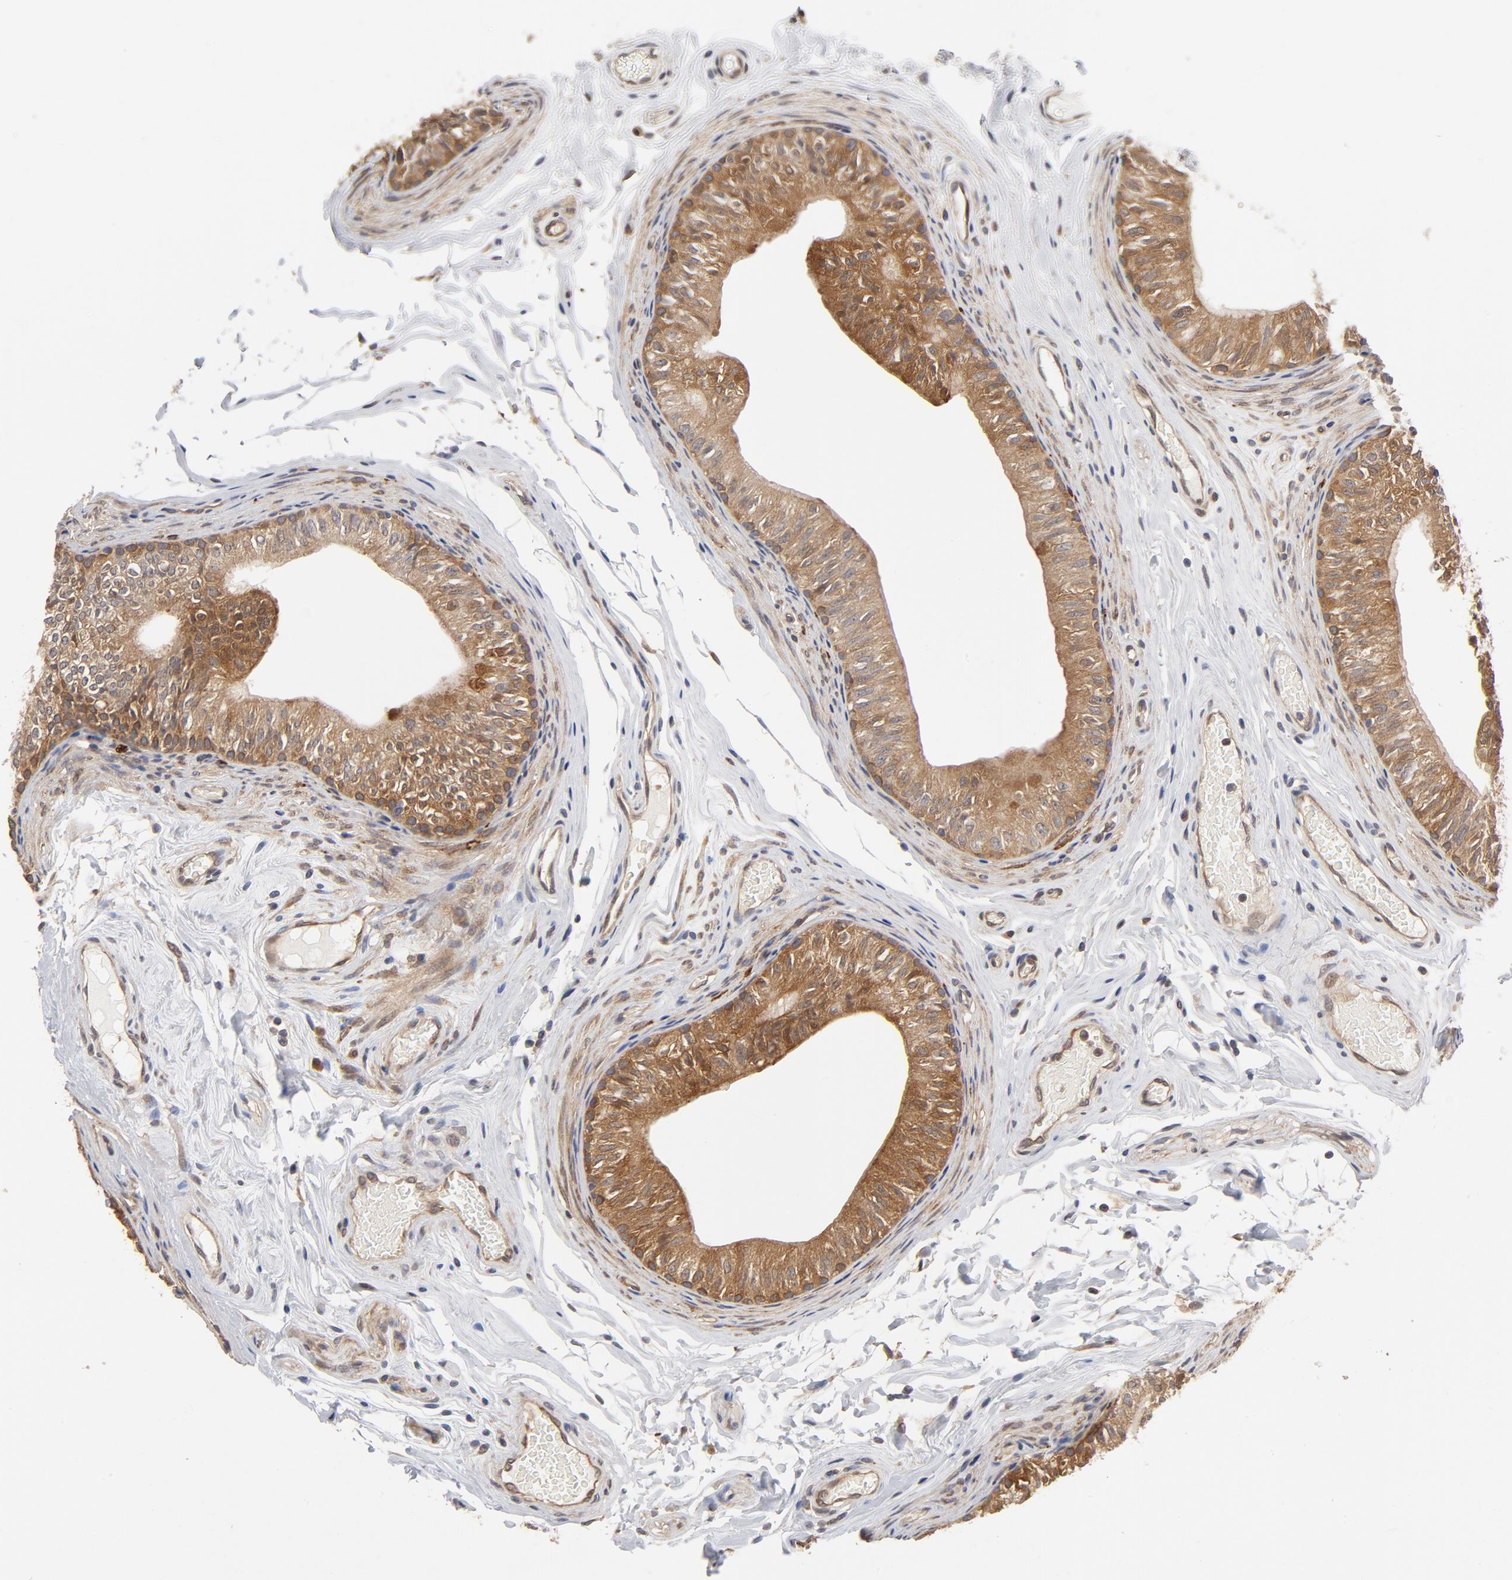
{"staining": {"intensity": "moderate", "quantity": ">75%", "location": "cytoplasmic/membranous"}, "tissue": "epididymis", "cell_type": "Glandular cells", "image_type": "normal", "snomed": [{"axis": "morphology", "description": "Normal tissue, NOS"}, {"axis": "topography", "description": "Testis"}, {"axis": "topography", "description": "Epididymis"}], "caption": "Immunohistochemistry (IHC) (DAB (3,3'-diaminobenzidine)) staining of unremarkable epididymis demonstrates moderate cytoplasmic/membranous protein expression in about >75% of glandular cells.", "gene": "ASMTL", "patient": {"sex": "male", "age": 36}}